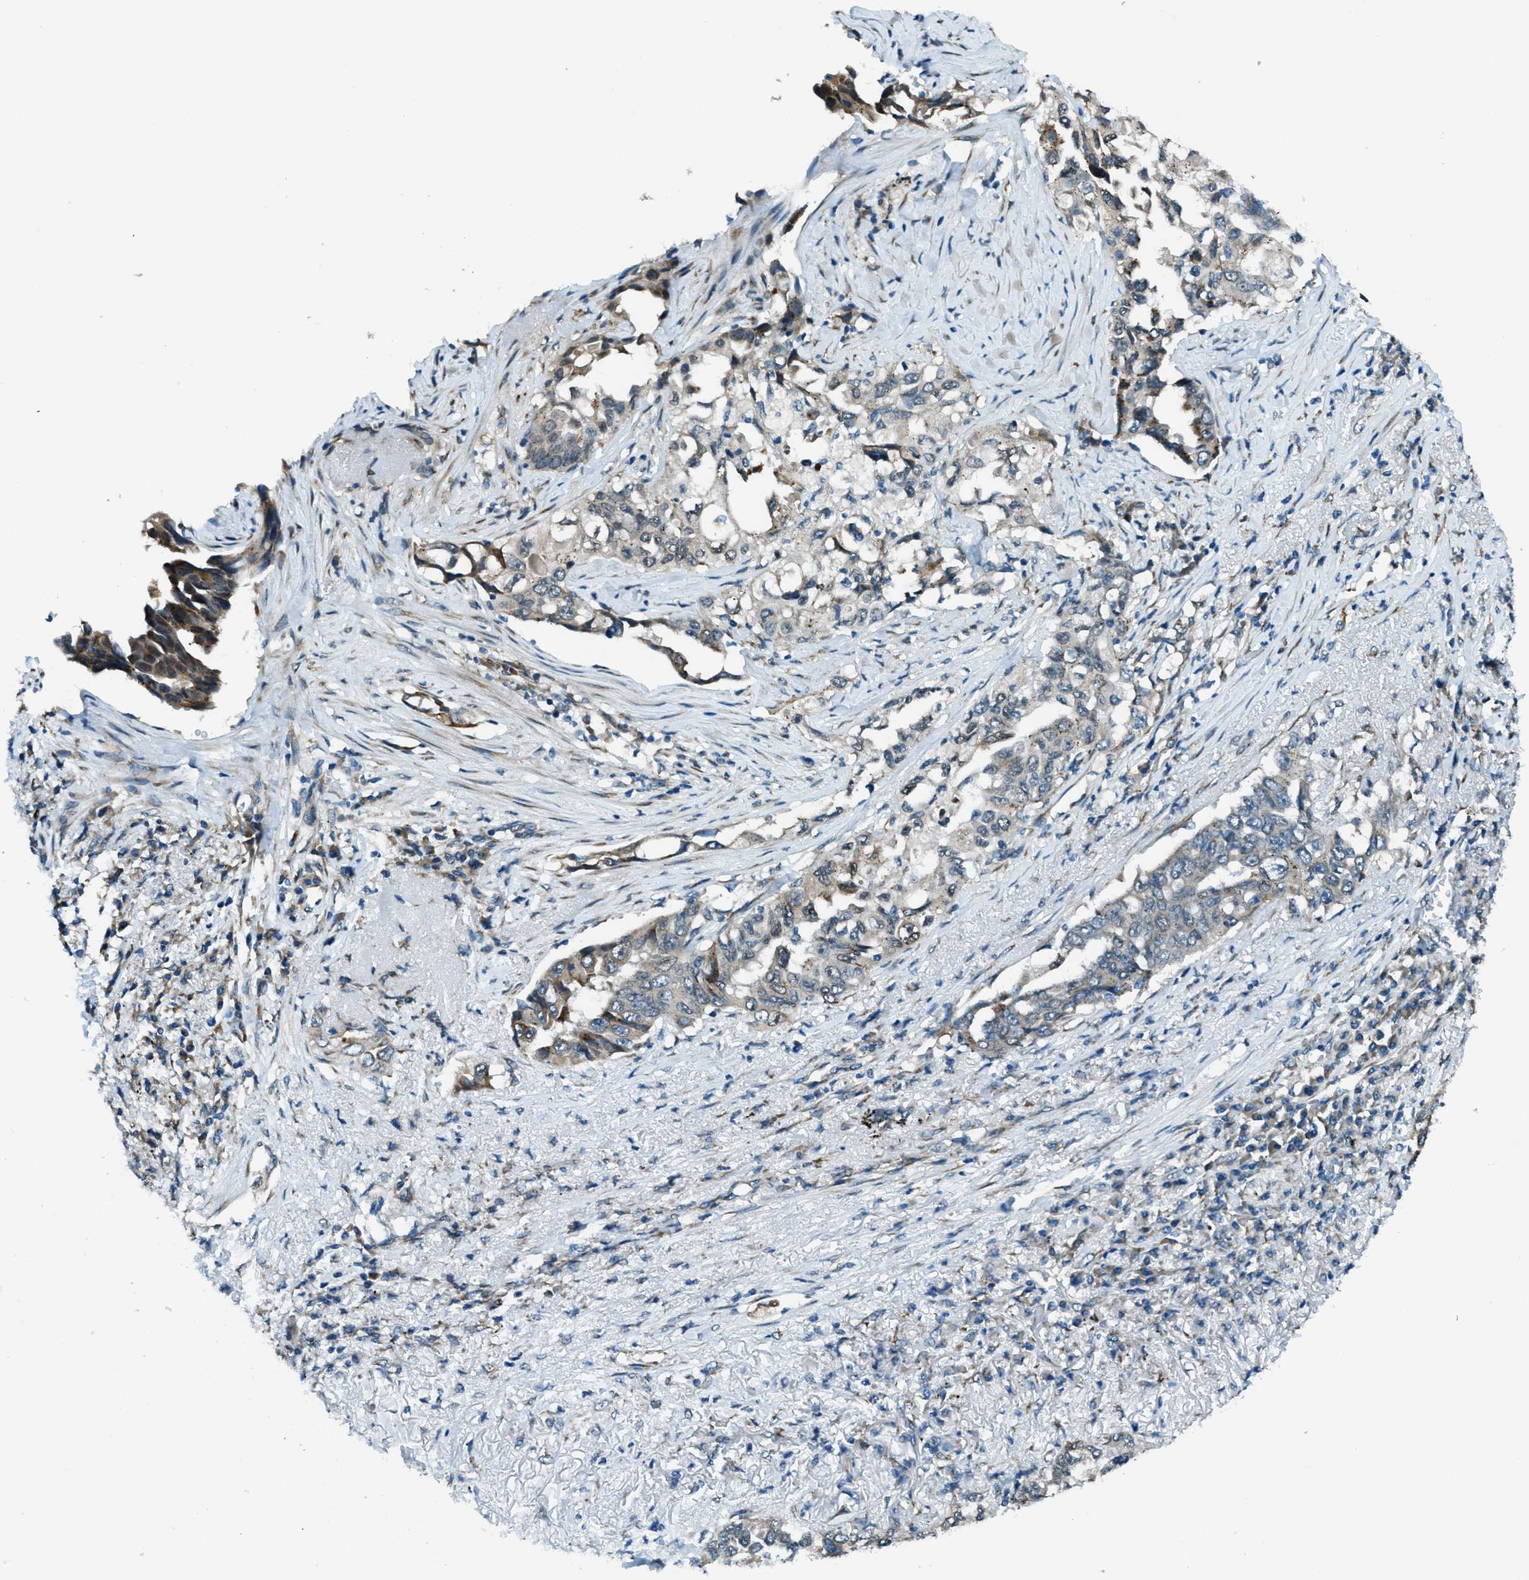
{"staining": {"intensity": "moderate", "quantity": "25%-75%", "location": "cytoplasmic/membranous"}, "tissue": "lung cancer", "cell_type": "Tumor cells", "image_type": "cancer", "snomed": [{"axis": "morphology", "description": "Adenocarcinoma, NOS"}, {"axis": "topography", "description": "Lung"}], "caption": "This is an image of immunohistochemistry (IHC) staining of lung adenocarcinoma, which shows moderate positivity in the cytoplasmic/membranous of tumor cells.", "gene": "GINM1", "patient": {"sex": "female", "age": 51}}